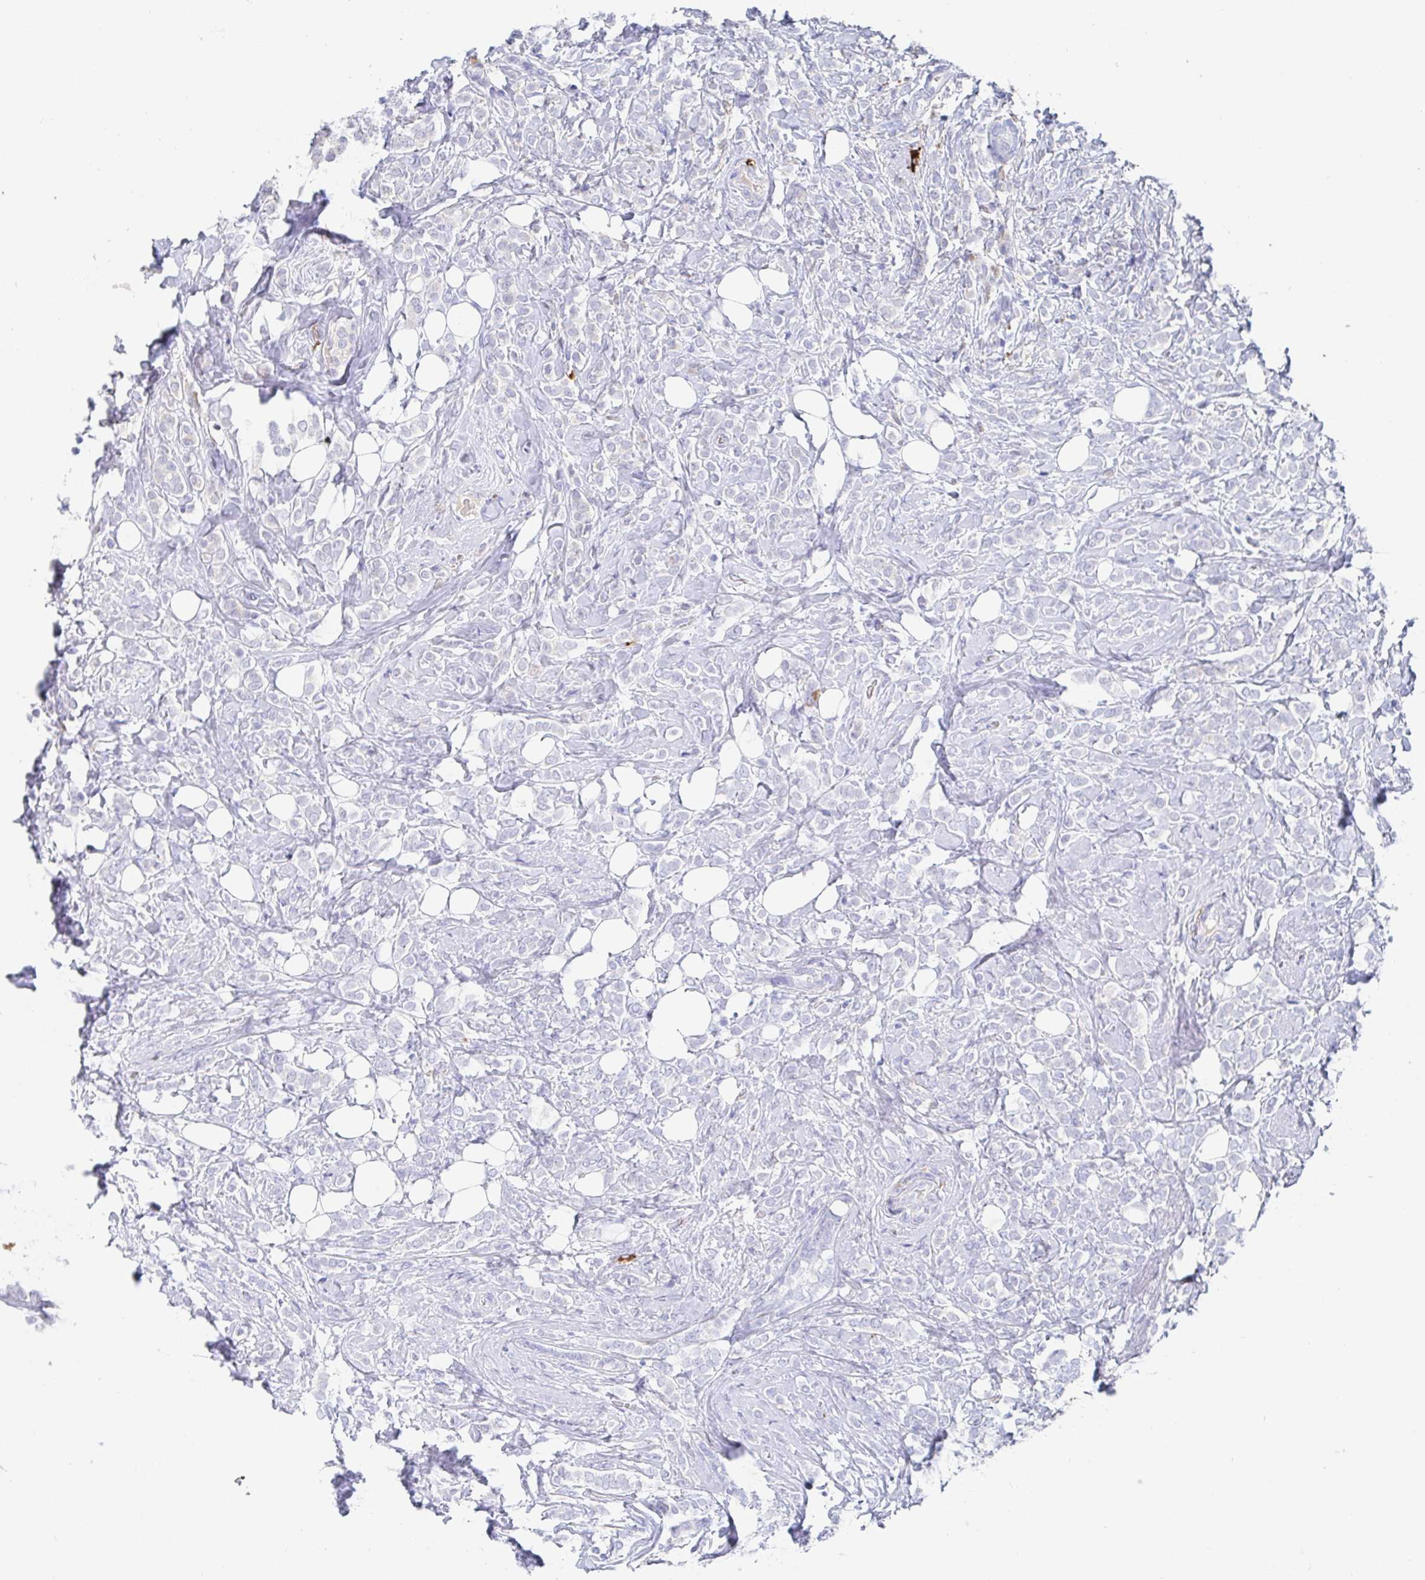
{"staining": {"intensity": "negative", "quantity": "none", "location": "none"}, "tissue": "breast cancer", "cell_type": "Tumor cells", "image_type": "cancer", "snomed": [{"axis": "morphology", "description": "Lobular carcinoma"}, {"axis": "topography", "description": "Breast"}], "caption": "High magnification brightfield microscopy of breast cancer (lobular carcinoma) stained with DAB (brown) and counterstained with hematoxylin (blue): tumor cells show no significant staining.", "gene": "OR2A4", "patient": {"sex": "female", "age": 49}}